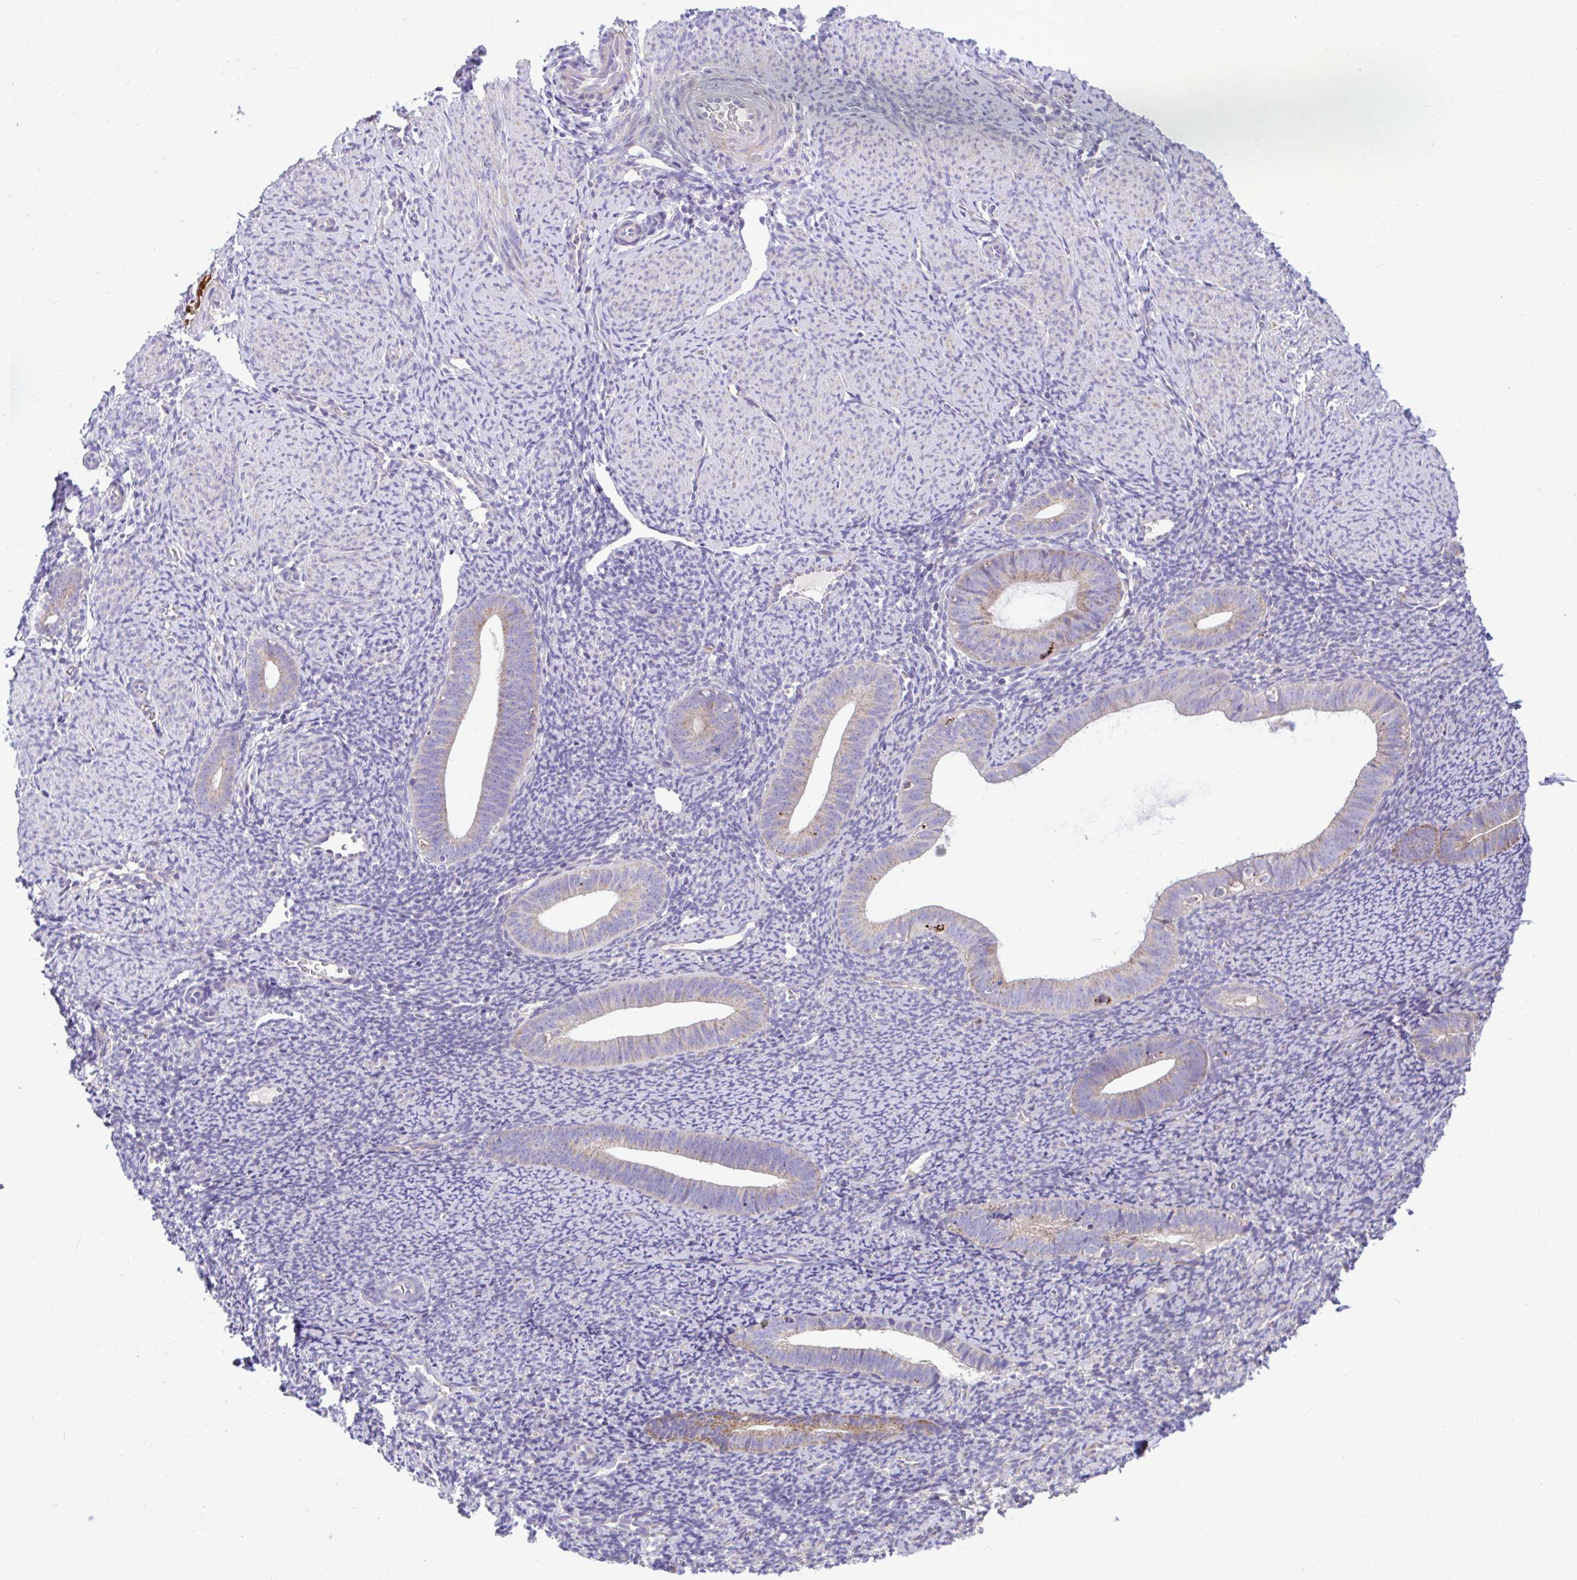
{"staining": {"intensity": "negative", "quantity": "none", "location": "none"}, "tissue": "endometrium", "cell_type": "Cells in endometrial stroma", "image_type": "normal", "snomed": [{"axis": "morphology", "description": "Normal tissue, NOS"}, {"axis": "topography", "description": "Endometrium"}], "caption": "This is an immunohistochemistry (IHC) histopathology image of unremarkable human endometrium. There is no positivity in cells in endometrial stroma.", "gene": "MRPS16", "patient": {"sex": "female", "age": 39}}